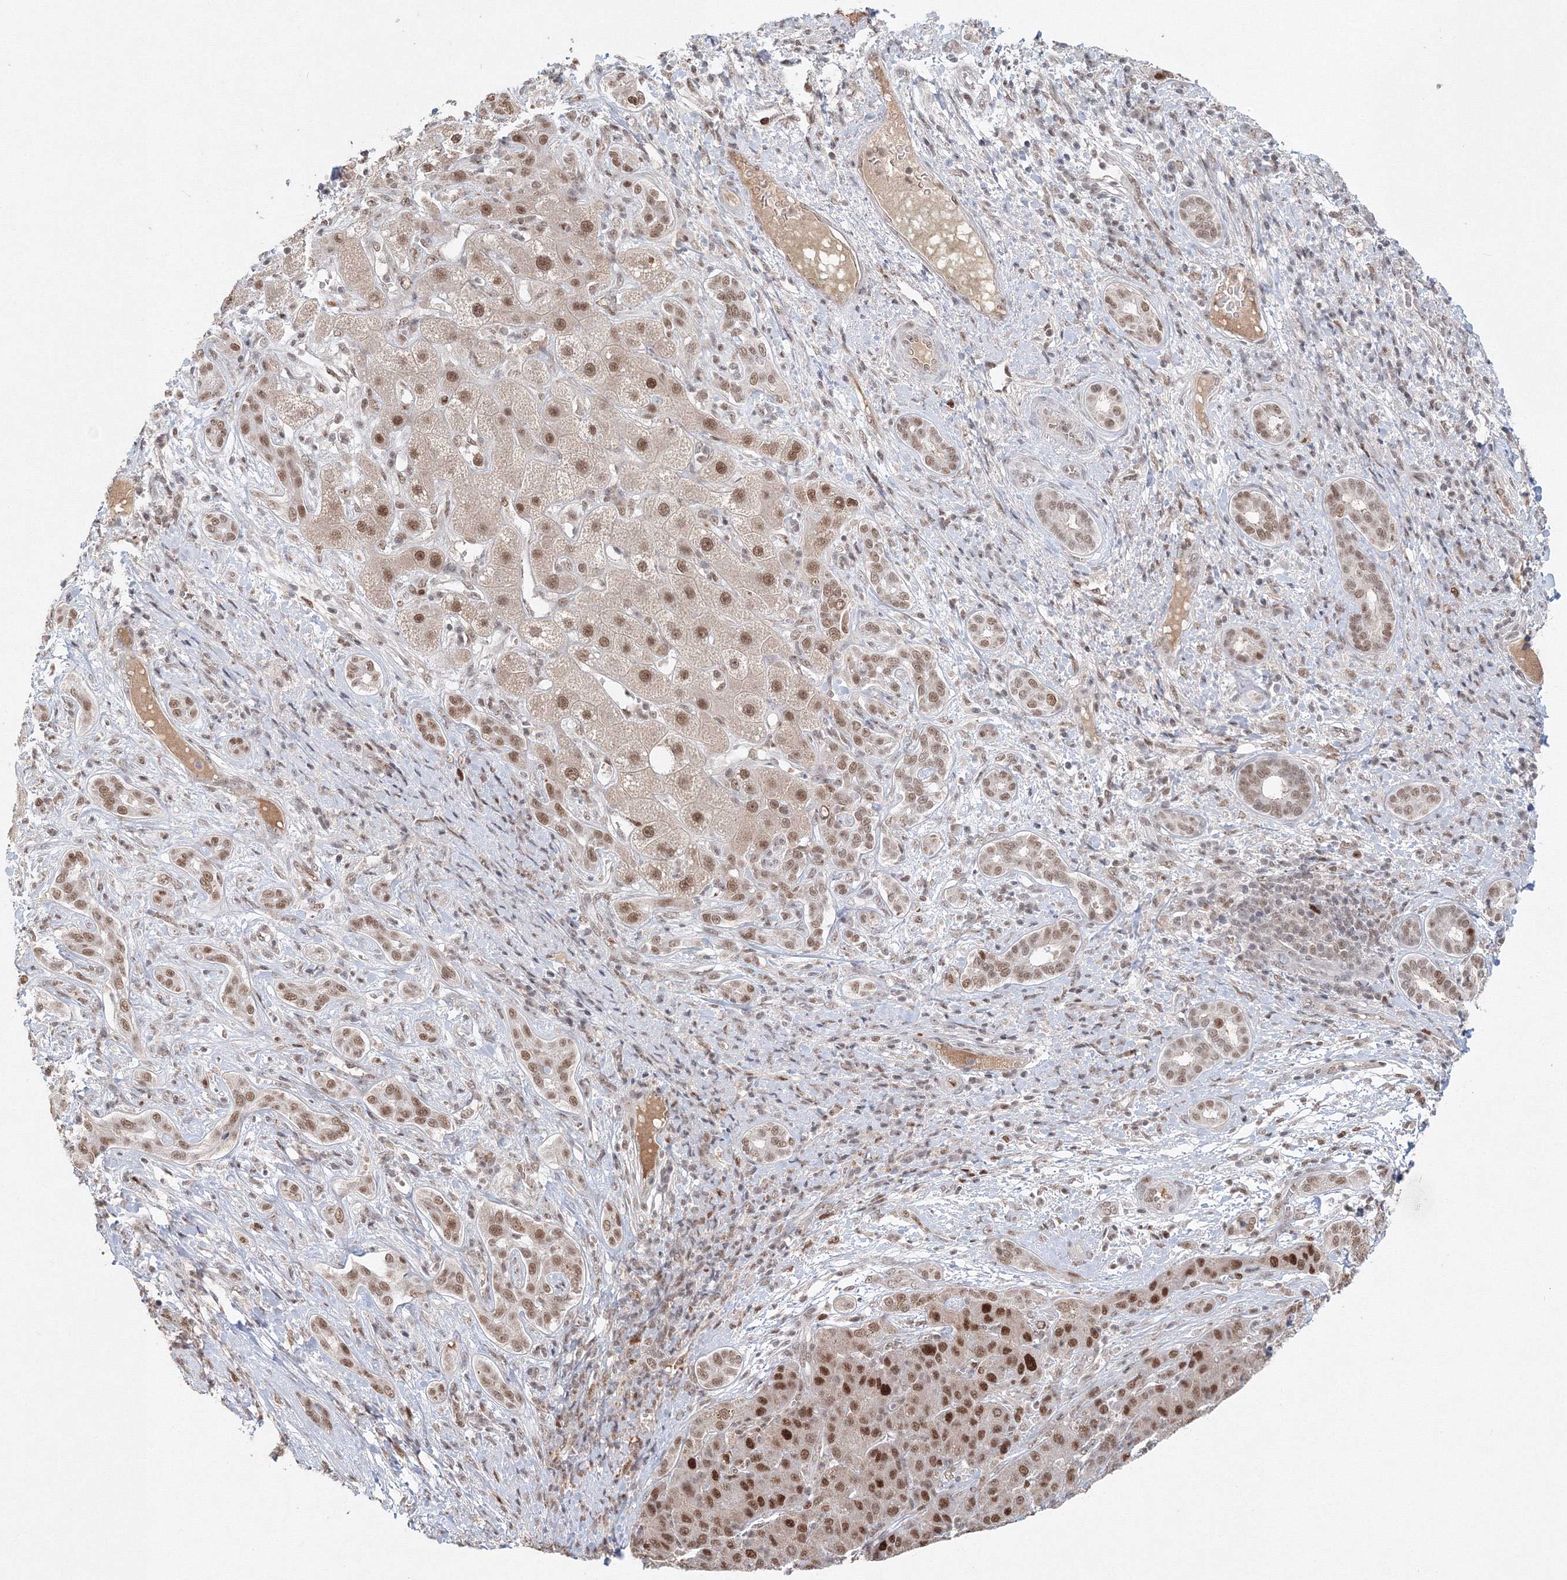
{"staining": {"intensity": "strong", "quantity": ">75%", "location": "nuclear"}, "tissue": "liver cancer", "cell_type": "Tumor cells", "image_type": "cancer", "snomed": [{"axis": "morphology", "description": "Carcinoma, Hepatocellular, NOS"}, {"axis": "topography", "description": "Liver"}], "caption": "Immunohistochemical staining of human hepatocellular carcinoma (liver) shows high levels of strong nuclear staining in about >75% of tumor cells.", "gene": "IWS1", "patient": {"sex": "male", "age": 65}}